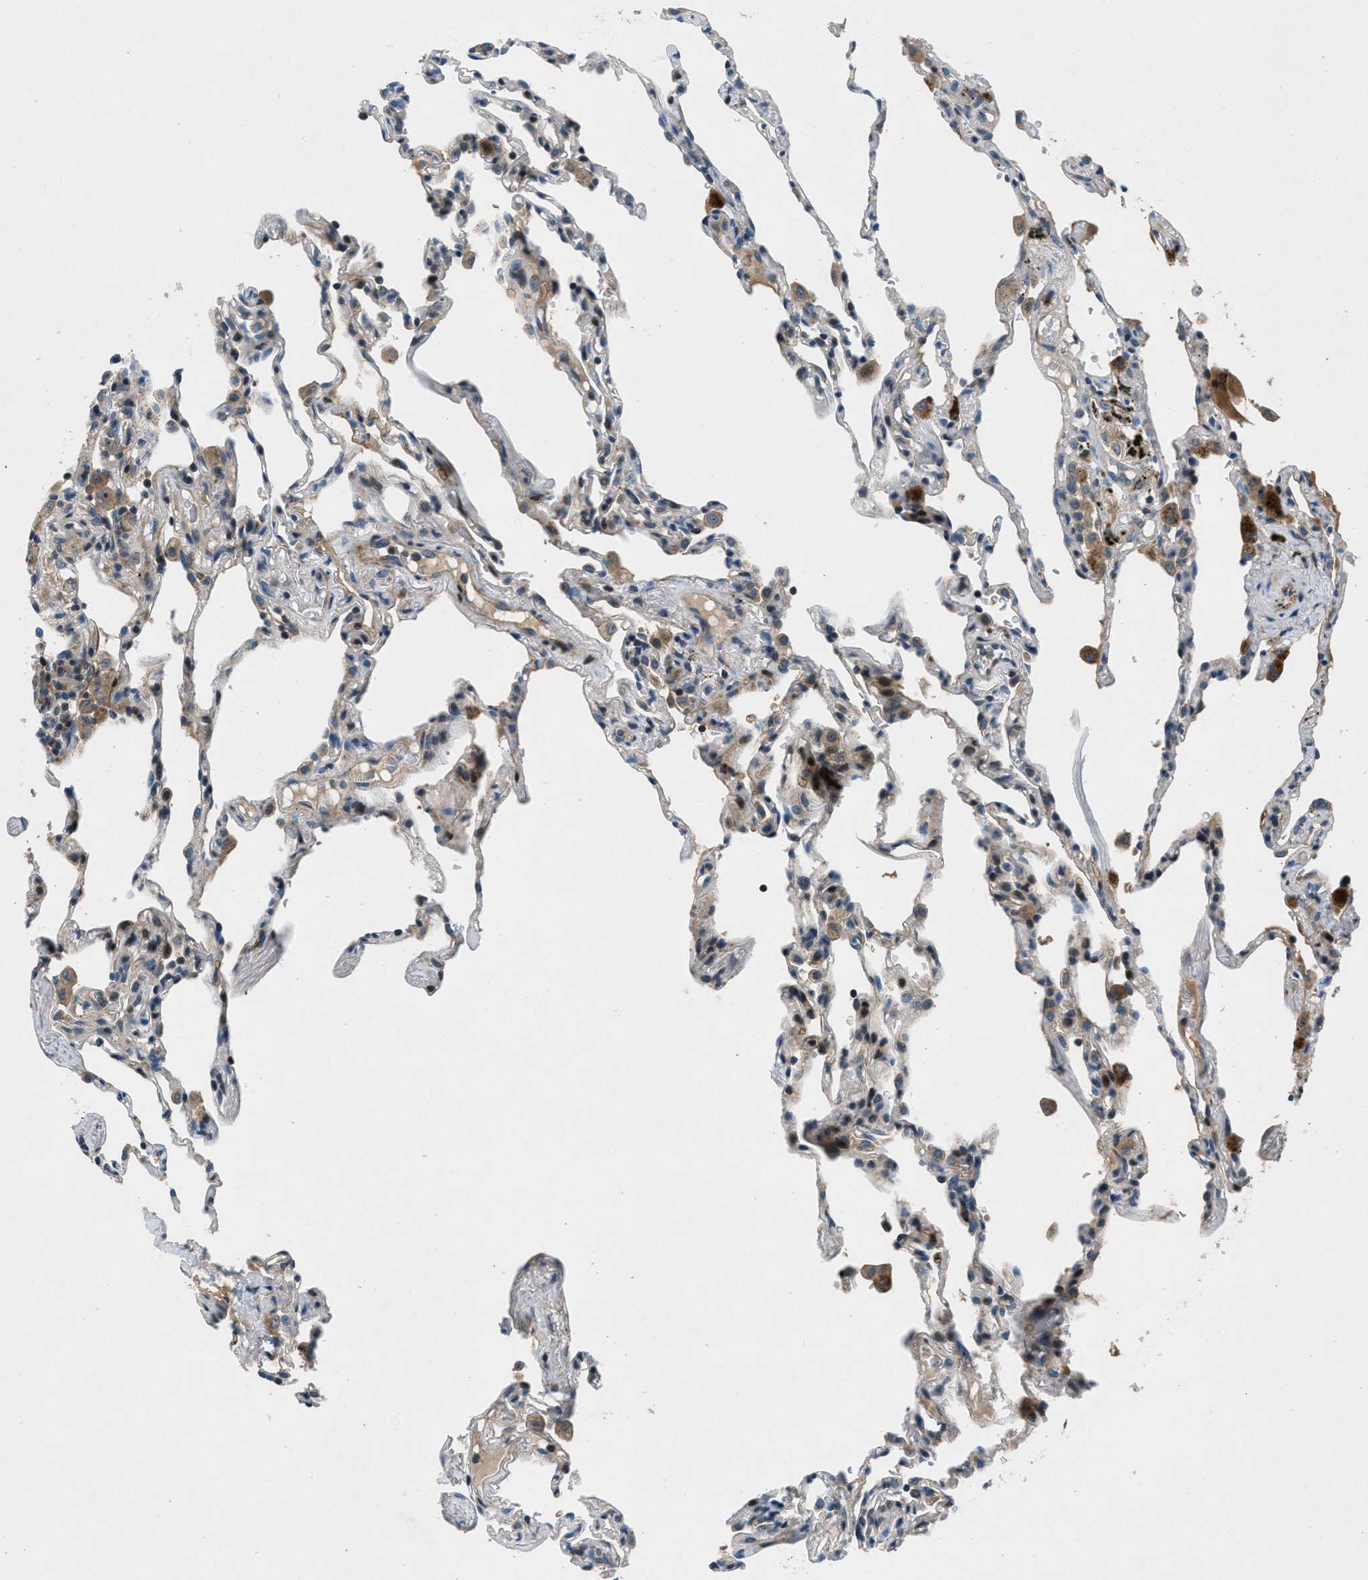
{"staining": {"intensity": "weak", "quantity": "25%-75%", "location": "cytoplasmic/membranous"}, "tissue": "lung", "cell_type": "Alveolar cells", "image_type": "normal", "snomed": [{"axis": "morphology", "description": "Normal tissue, NOS"}, {"axis": "topography", "description": "Lung"}], "caption": "Protein analysis of normal lung exhibits weak cytoplasmic/membranous staining in approximately 25%-75% of alveolar cells.", "gene": "CLEC2D", "patient": {"sex": "male", "age": 59}}